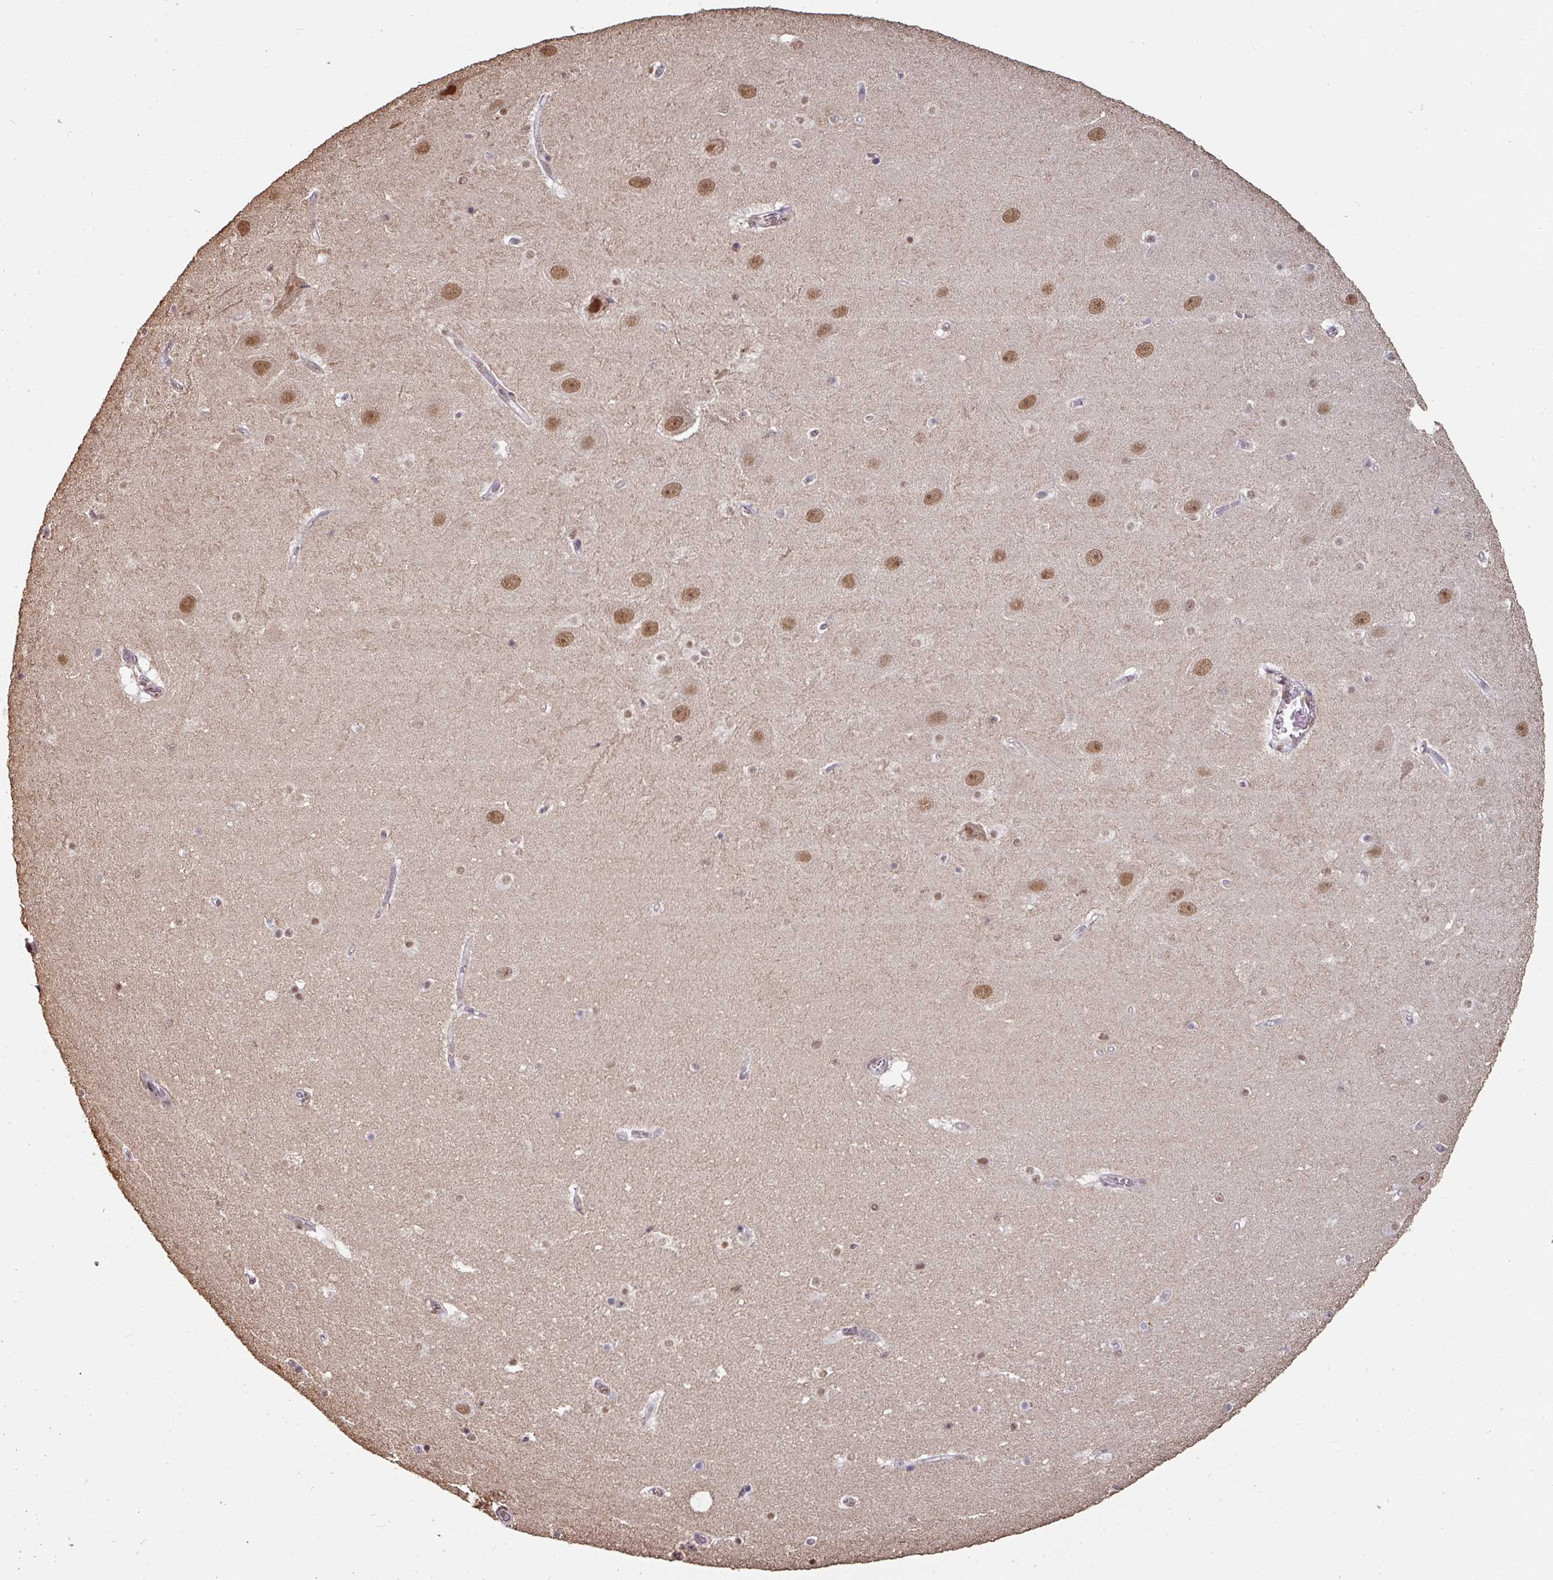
{"staining": {"intensity": "moderate", "quantity": "<25%", "location": "nuclear"}, "tissue": "hippocampus", "cell_type": "Glial cells", "image_type": "normal", "snomed": [{"axis": "morphology", "description": "Normal tissue, NOS"}, {"axis": "topography", "description": "Hippocampus"}], "caption": "Immunohistochemistry histopathology image of normal human hippocampus stained for a protein (brown), which exhibits low levels of moderate nuclear positivity in about <25% of glial cells.", "gene": "POLD1", "patient": {"sex": "male", "age": 37}}